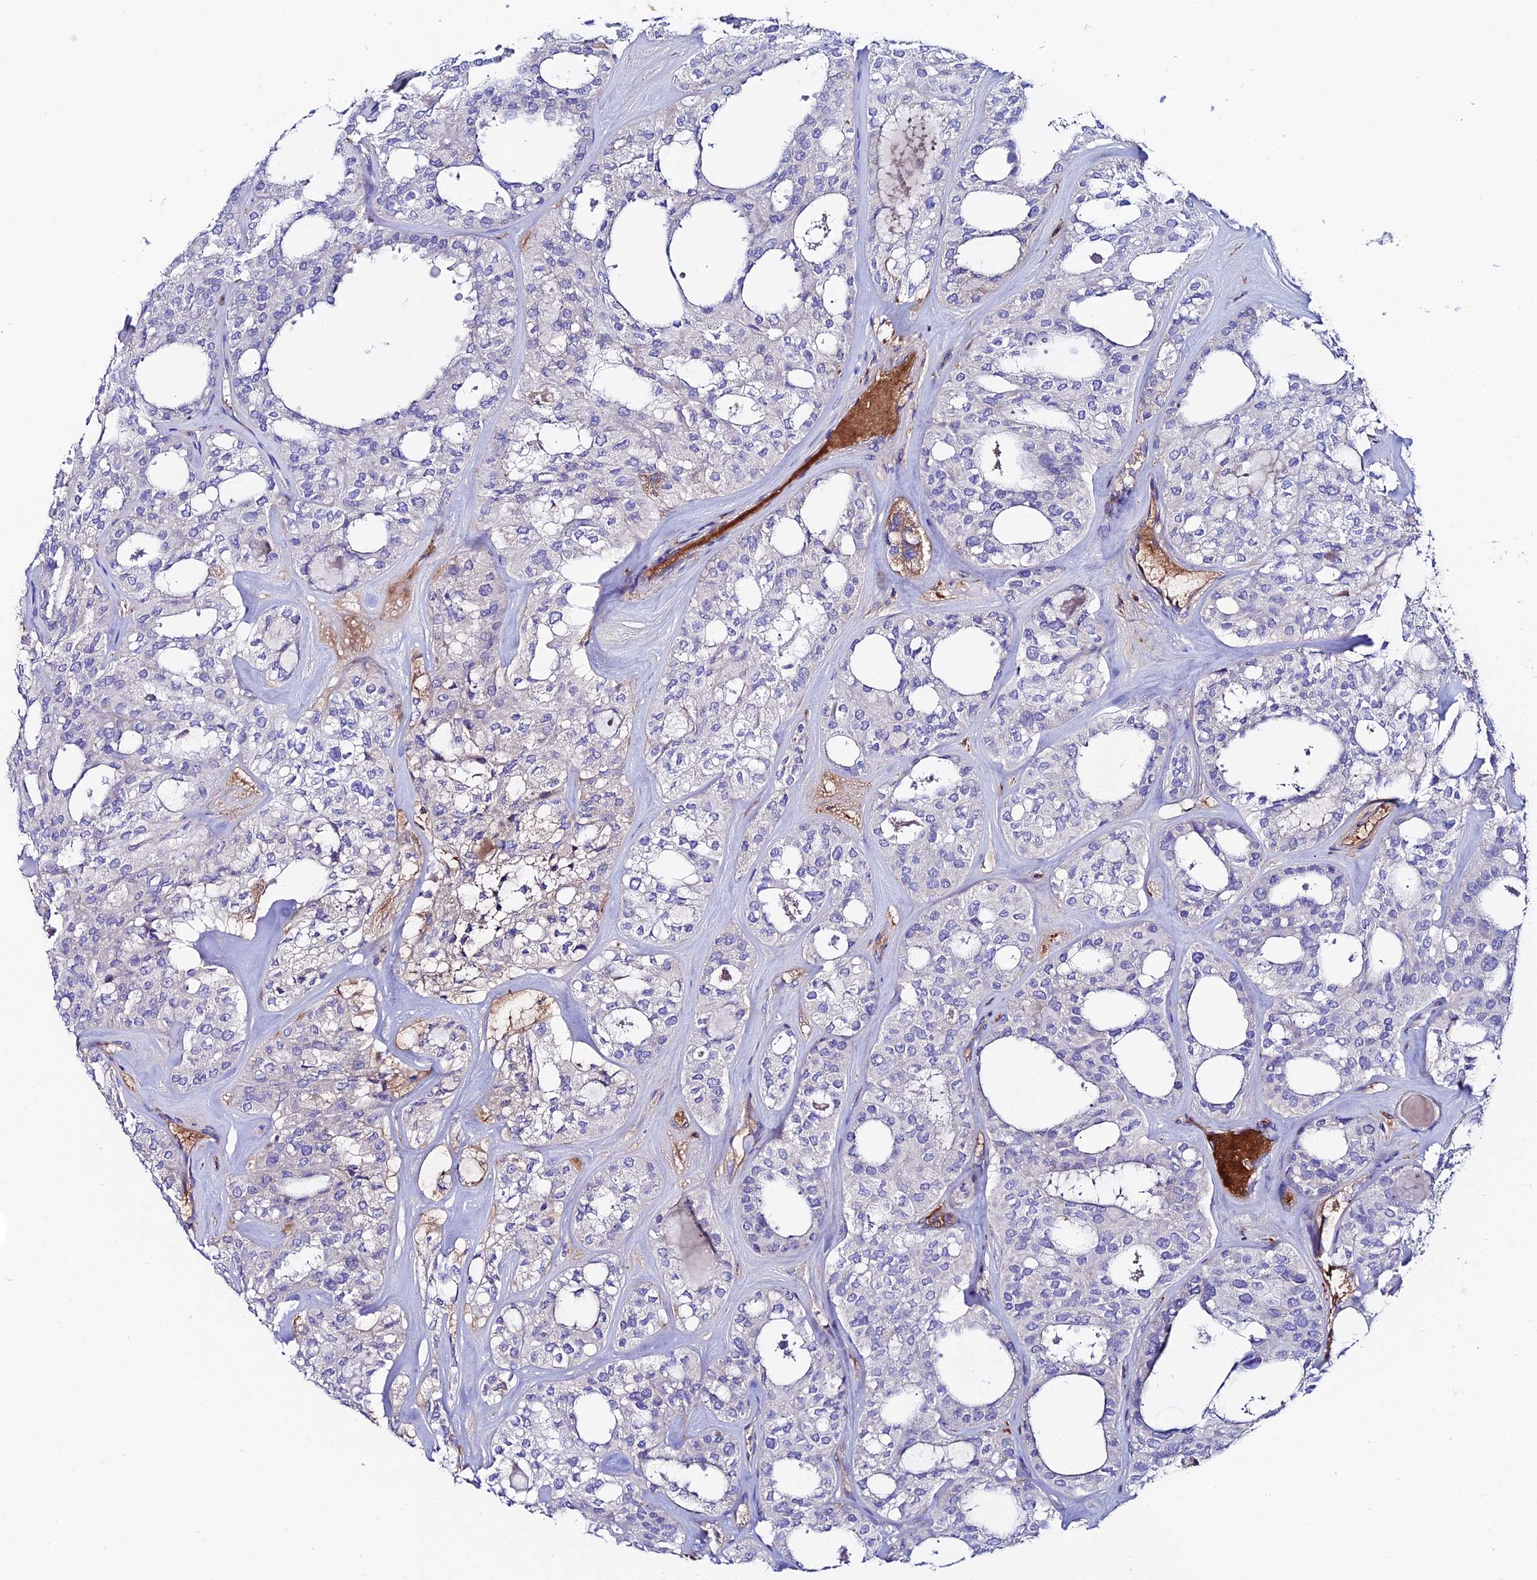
{"staining": {"intensity": "negative", "quantity": "none", "location": "none"}, "tissue": "thyroid cancer", "cell_type": "Tumor cells", "image_type": "cancer", "snomed": [{"axis": "morphology", "description": "Follicular adenoma carcinoma, NOS"}, {"axis": "topography", "description": "Thyroid gland"}], "caption": "There is no significant positivity in tumor cells of thyroid follicular adenoma carcinoma.", "gene": "SLC25A16", "patient": {"sex": "male", "age": 75}}